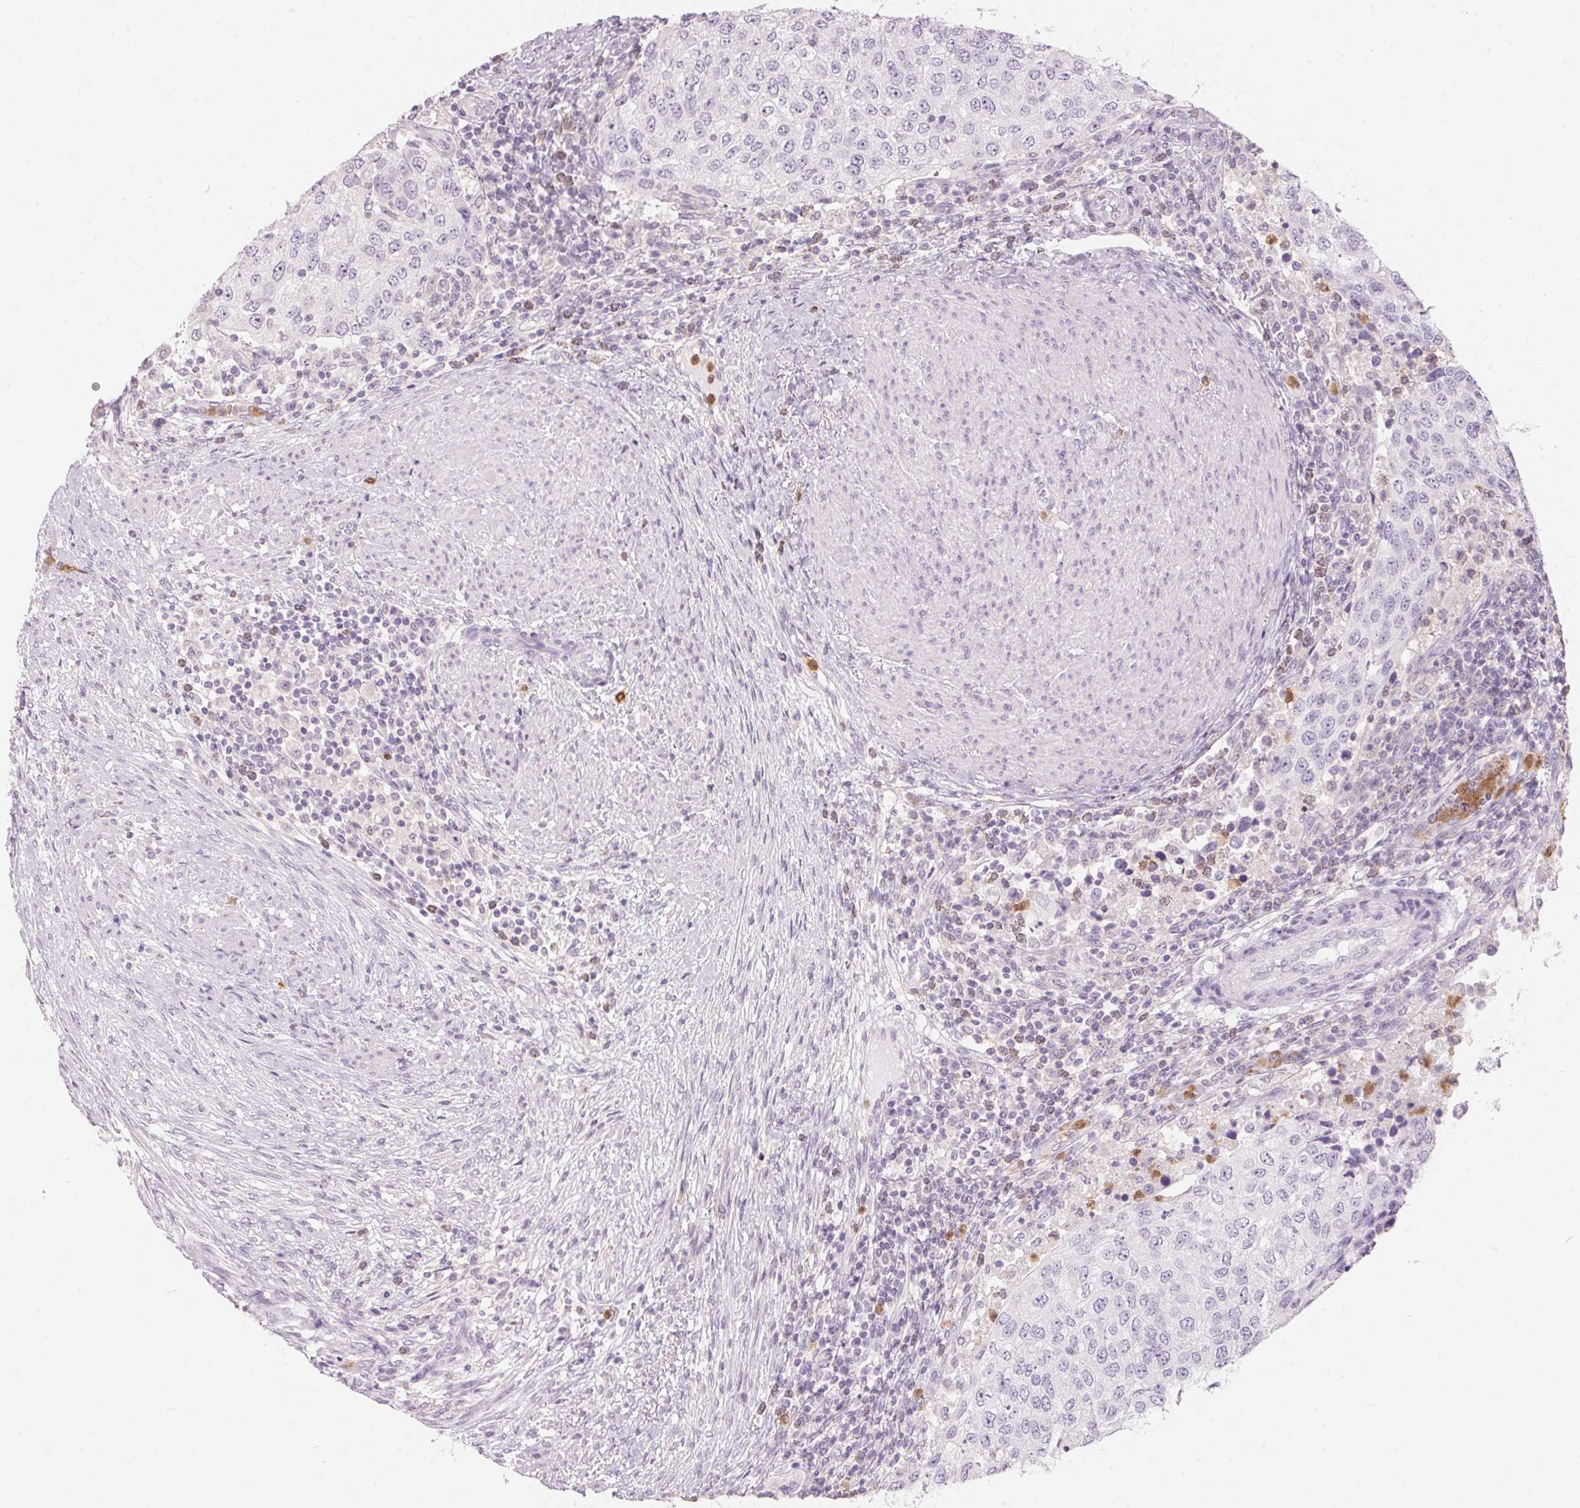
{"staining": {"intensity": "negative", "quantity": "none", "location": "none"}, "tissue": "urothelial cancer", "cell_type": "Tumor cells", "image_type": "cancer", "snomed": [{"axis": "morphology", "description": "Urothelial carcinoma, High grade"}, {"axis": "topography", "description": "Urinary bladder"}], "caption": "This is an immunohistochemistry (IHC) micrograph of human urothelial cancer. There is no expression in tumor cells.", "gene": "SERPINB1", "patient": {"sex": "female", "age": 78}}